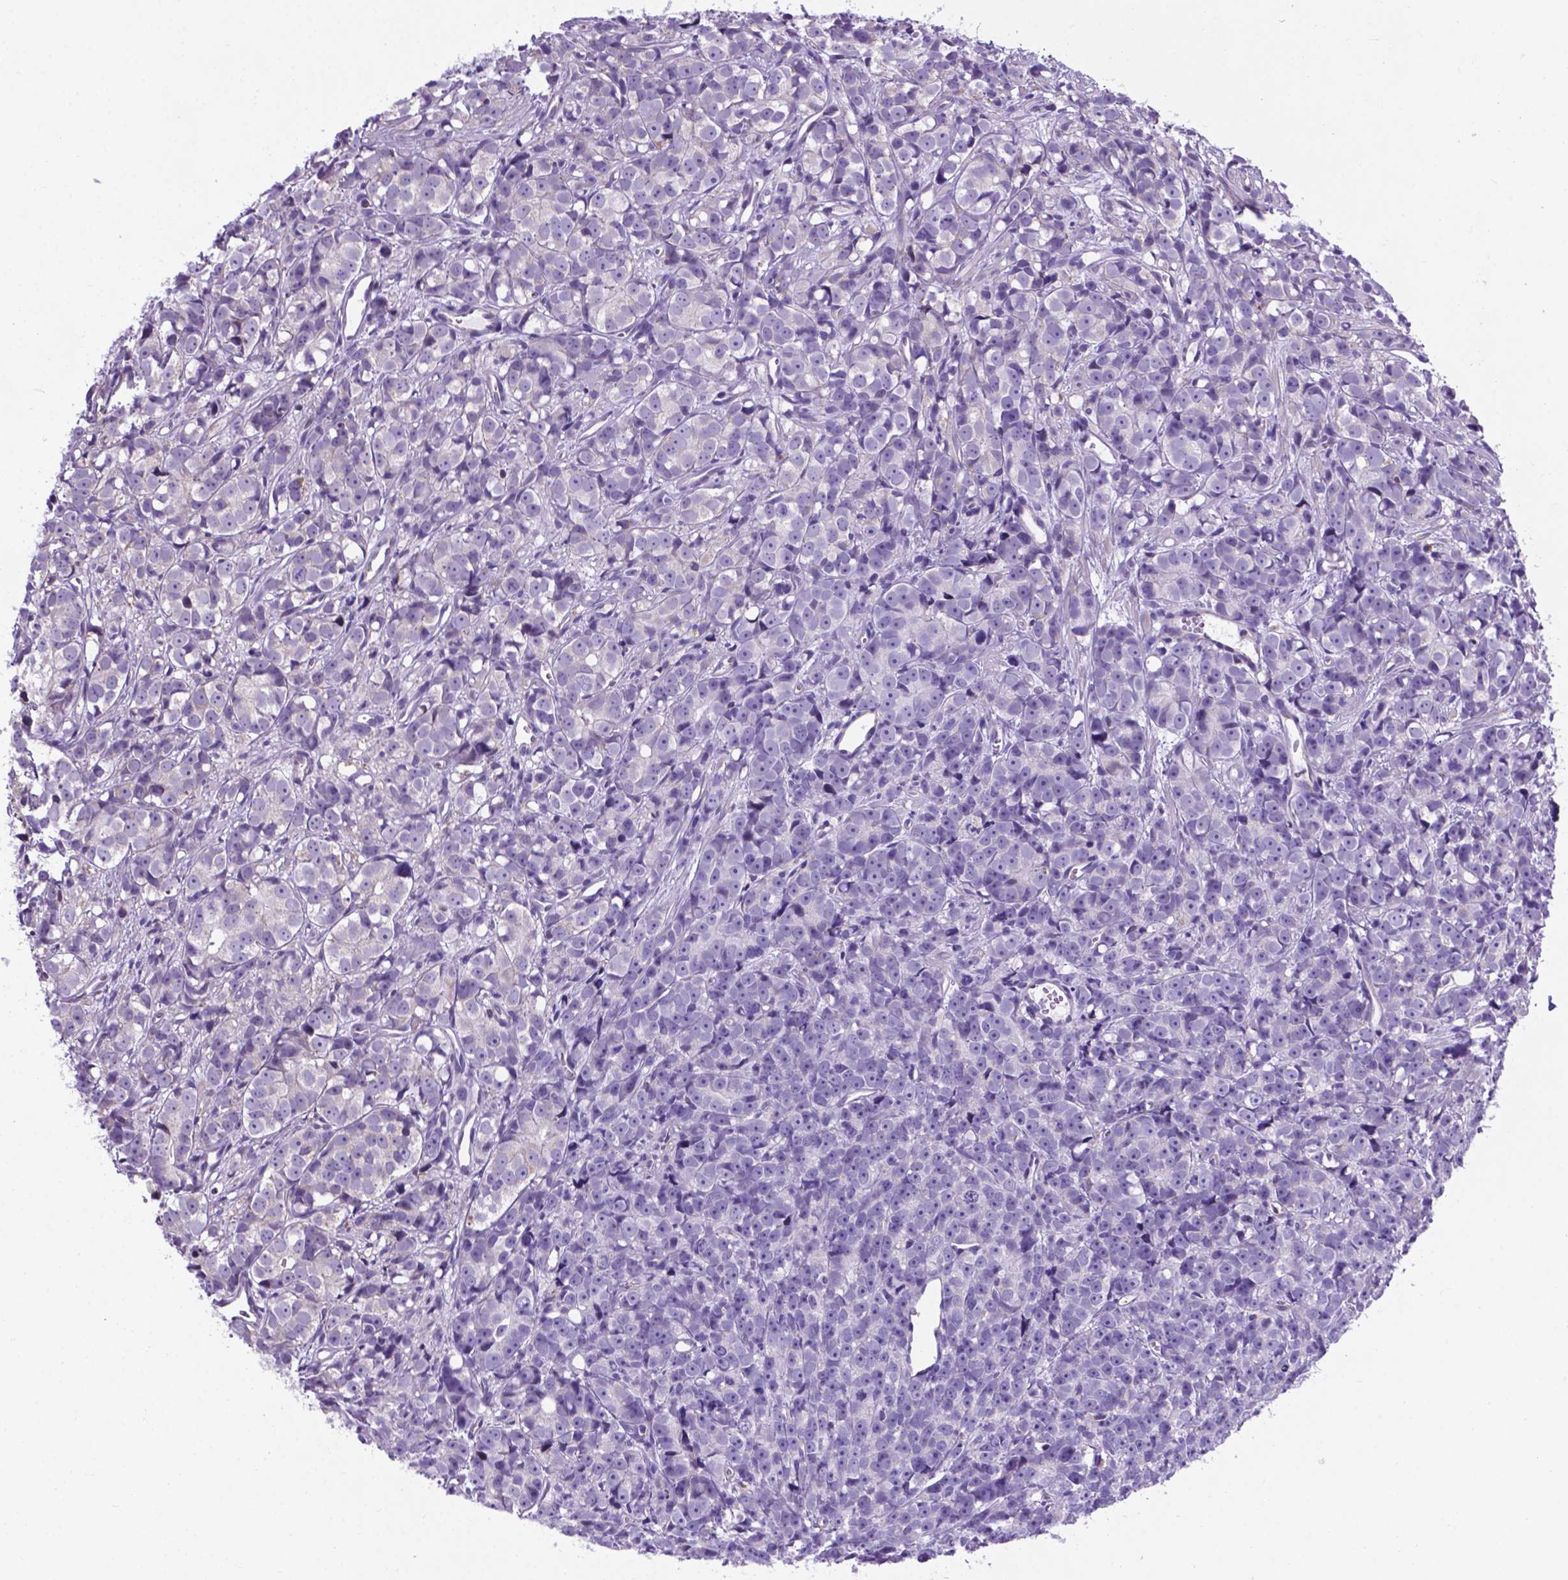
{"staining": {"intensity": "negative", "quantity": "none", "location": "none"}, "tissue": "prostate cancer", "cell_type": "Tumor cells", "image_type": "cancer", "snomed": [{"axis": "morphology", "description": "Adenocarcinoma, High grade"}, {"axis": "topography", "description": "Prostate"}], "caption": "An image of human prostate cancer is negative for staining in tumor cells.", "gene": "POU3F3", "patient": {"sex": "male", "age": 77}}